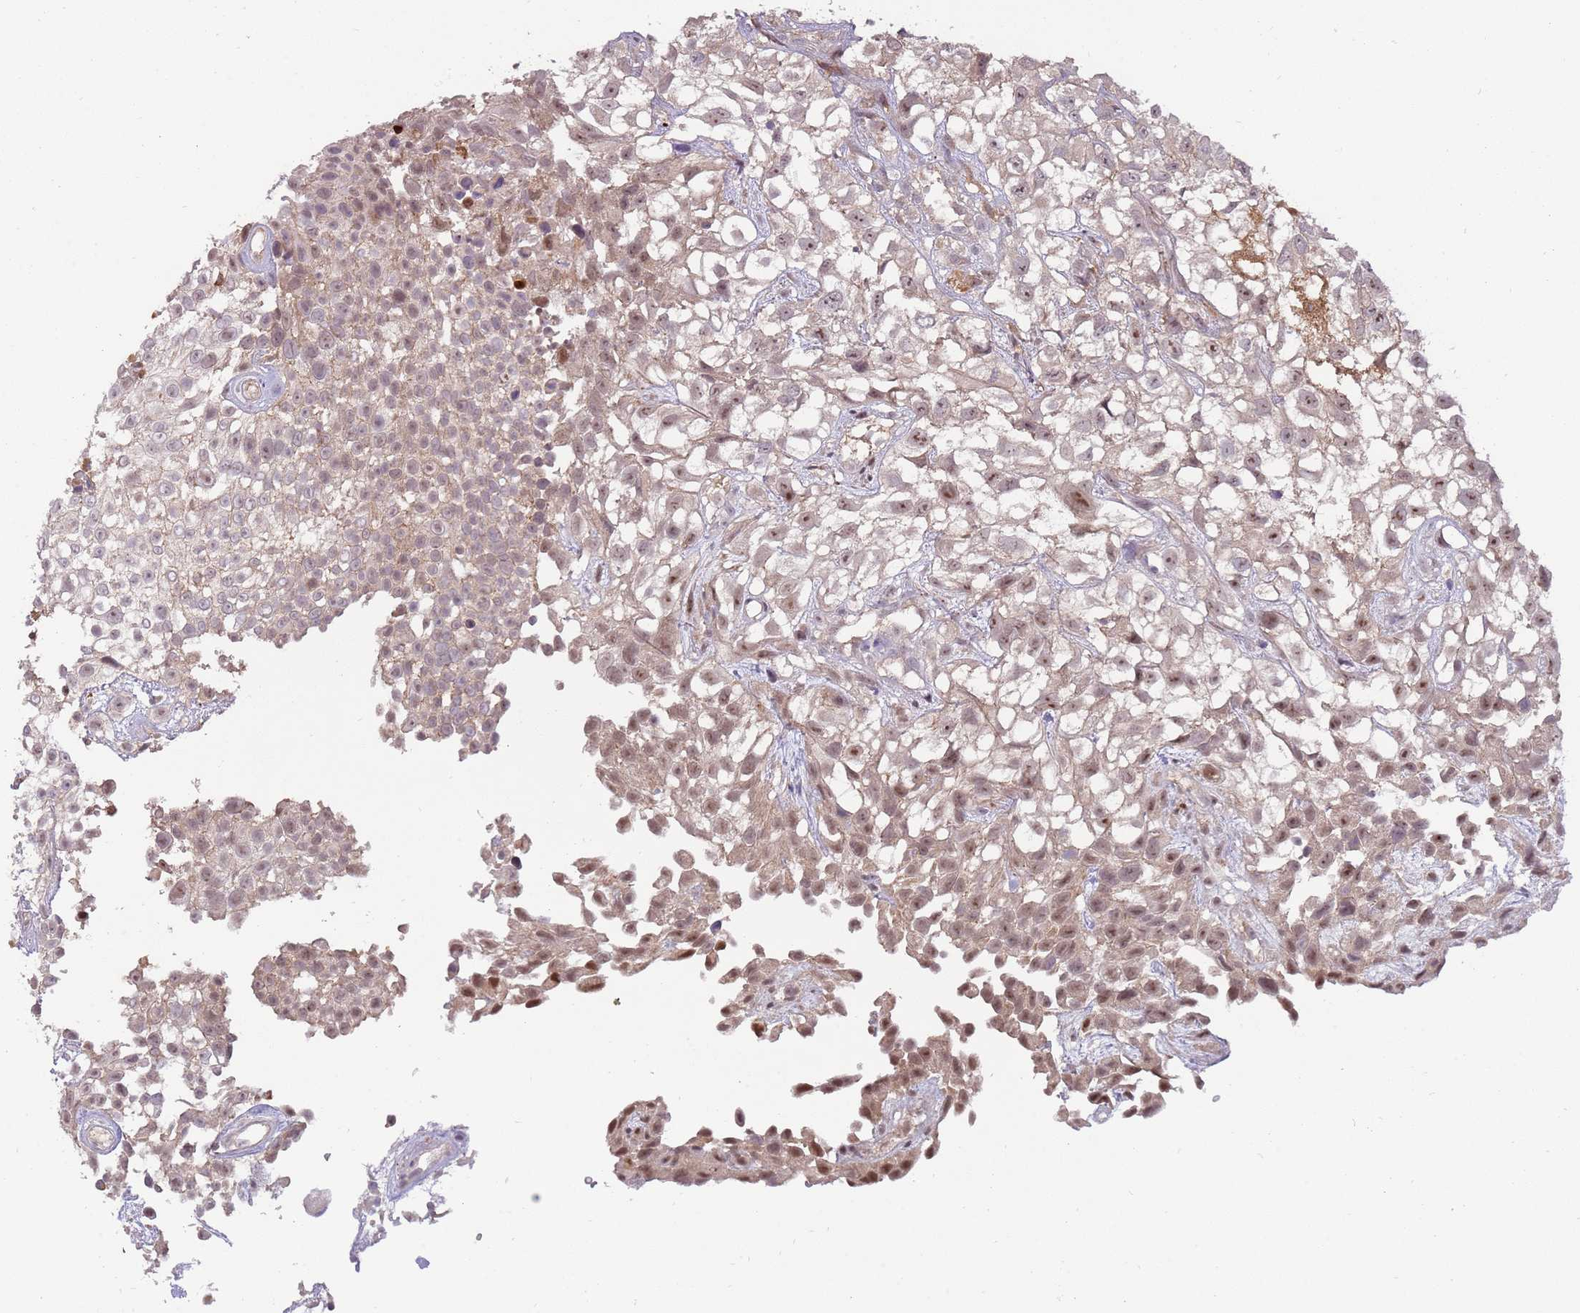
{"staining": {"intensity": "moderate", "quantity": "25%-75%", "location": "nuclear"}, "tissue": "urothelial cancer", "cell_type": "Tumor cells", "image_type": "cancer", "snomed": [{"axis": "morphology", "description": "Urothelial carcinoma, High grade"}, {"axis": "topography", "description": "Urinary bladder"}], "caption": "DAB immunohistochemical staining of urothelial carcinoma (high-grade) displays moderate nuclear protein staining in about 25%-75% of tumor cells.", "gene": "NBPF6", "patient": {"sex": "male", "age": 56}}